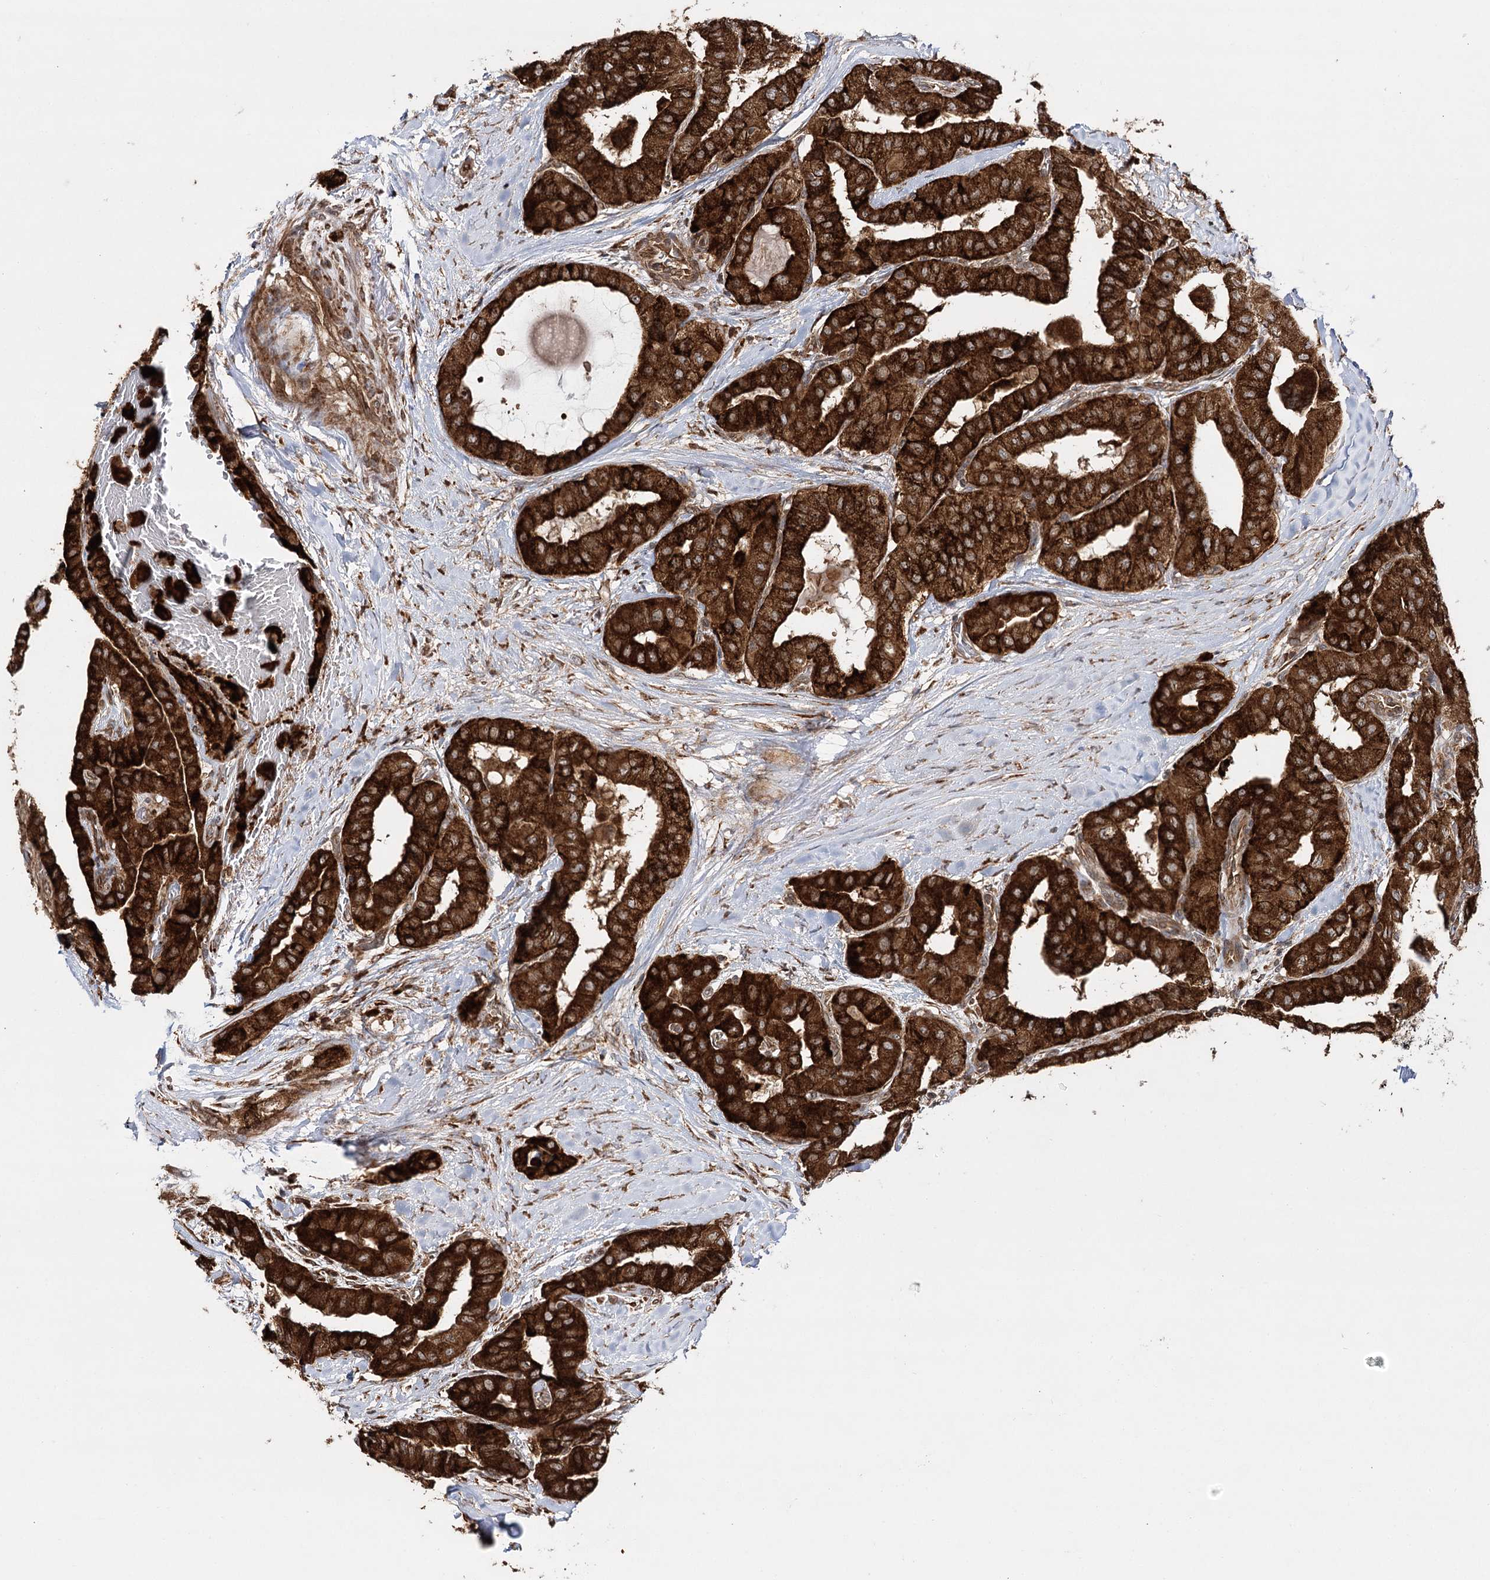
{"staining": {"intensity": "strong", "quantity": ">75%", "location": "cytoplasmic/membranous"}, "tissue": "thyroid cancer", "cell_type": "Tumor cells", "image_type": "cancer", "snomed": [{"axis": "morphology", "description": "Papillary adenocarcinoma, NOS"}, {"axis": "topography", "description": "Thyroid gland"}], "caption": "Thyroid cancer was stained to show a protein in brown. There is high levels of strong cytoplasmic/membranous positivity in about >75% of tumor cells.", "gene": "DNAJB14", "patient": {"sex": "female", "age": 59}}